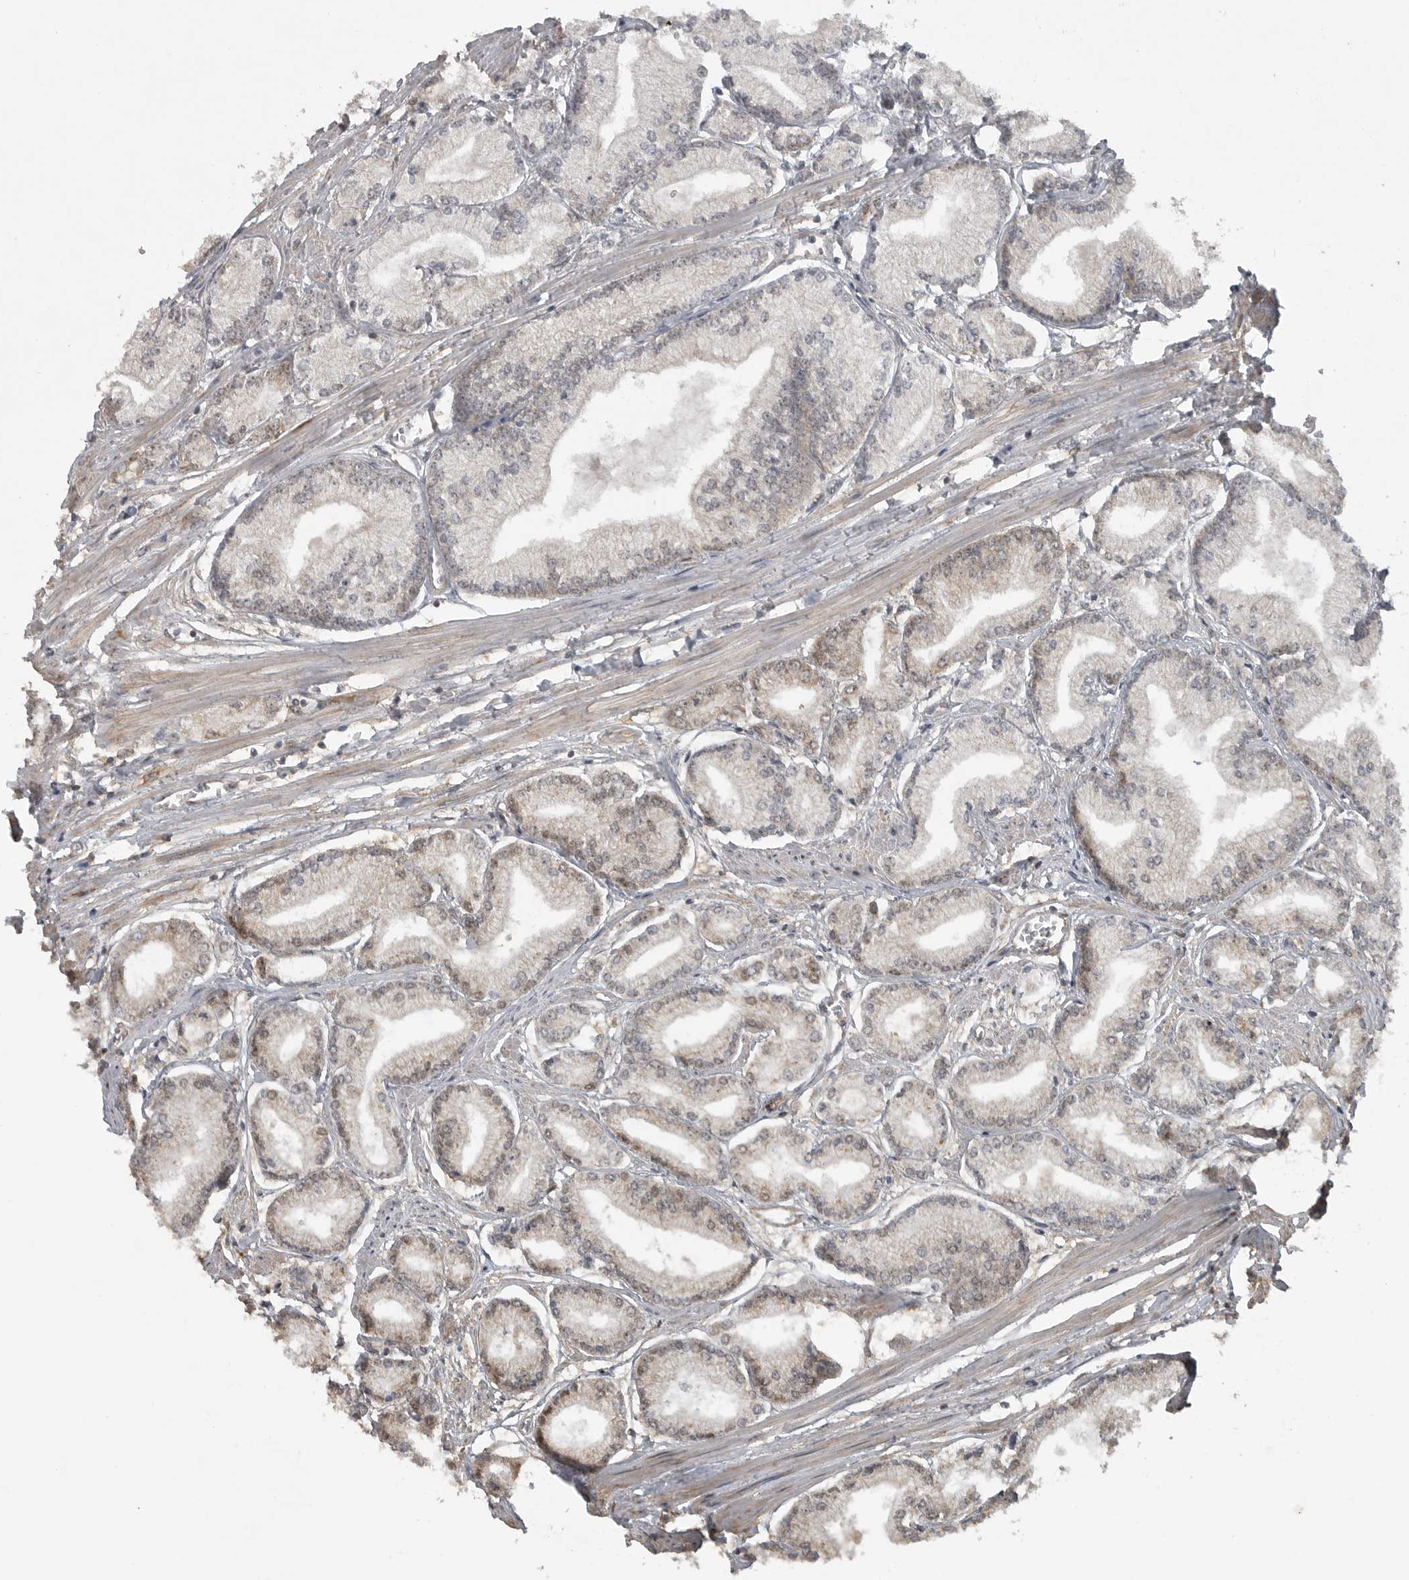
{"staining": {"intensity": "weak", "quantity": "<25%", "location": "cytoplasmic/membranous"}, "tissue": "prostate cancer", "cell_type": "Tumor cells", "image_type": "cancer", "snomed": [{"axis": "morphology", "description": "Adenocarcinoma, Low grade"}, {"axis": "topography", "description": "Prostate"}], "caption": "Human prostate cancer stained for a protein using immunohistochemistry (IHC) demonstrates no expression in tumor cells.", "gene": "LLGL1", "patient": {"sex": "male", "age": 52}}